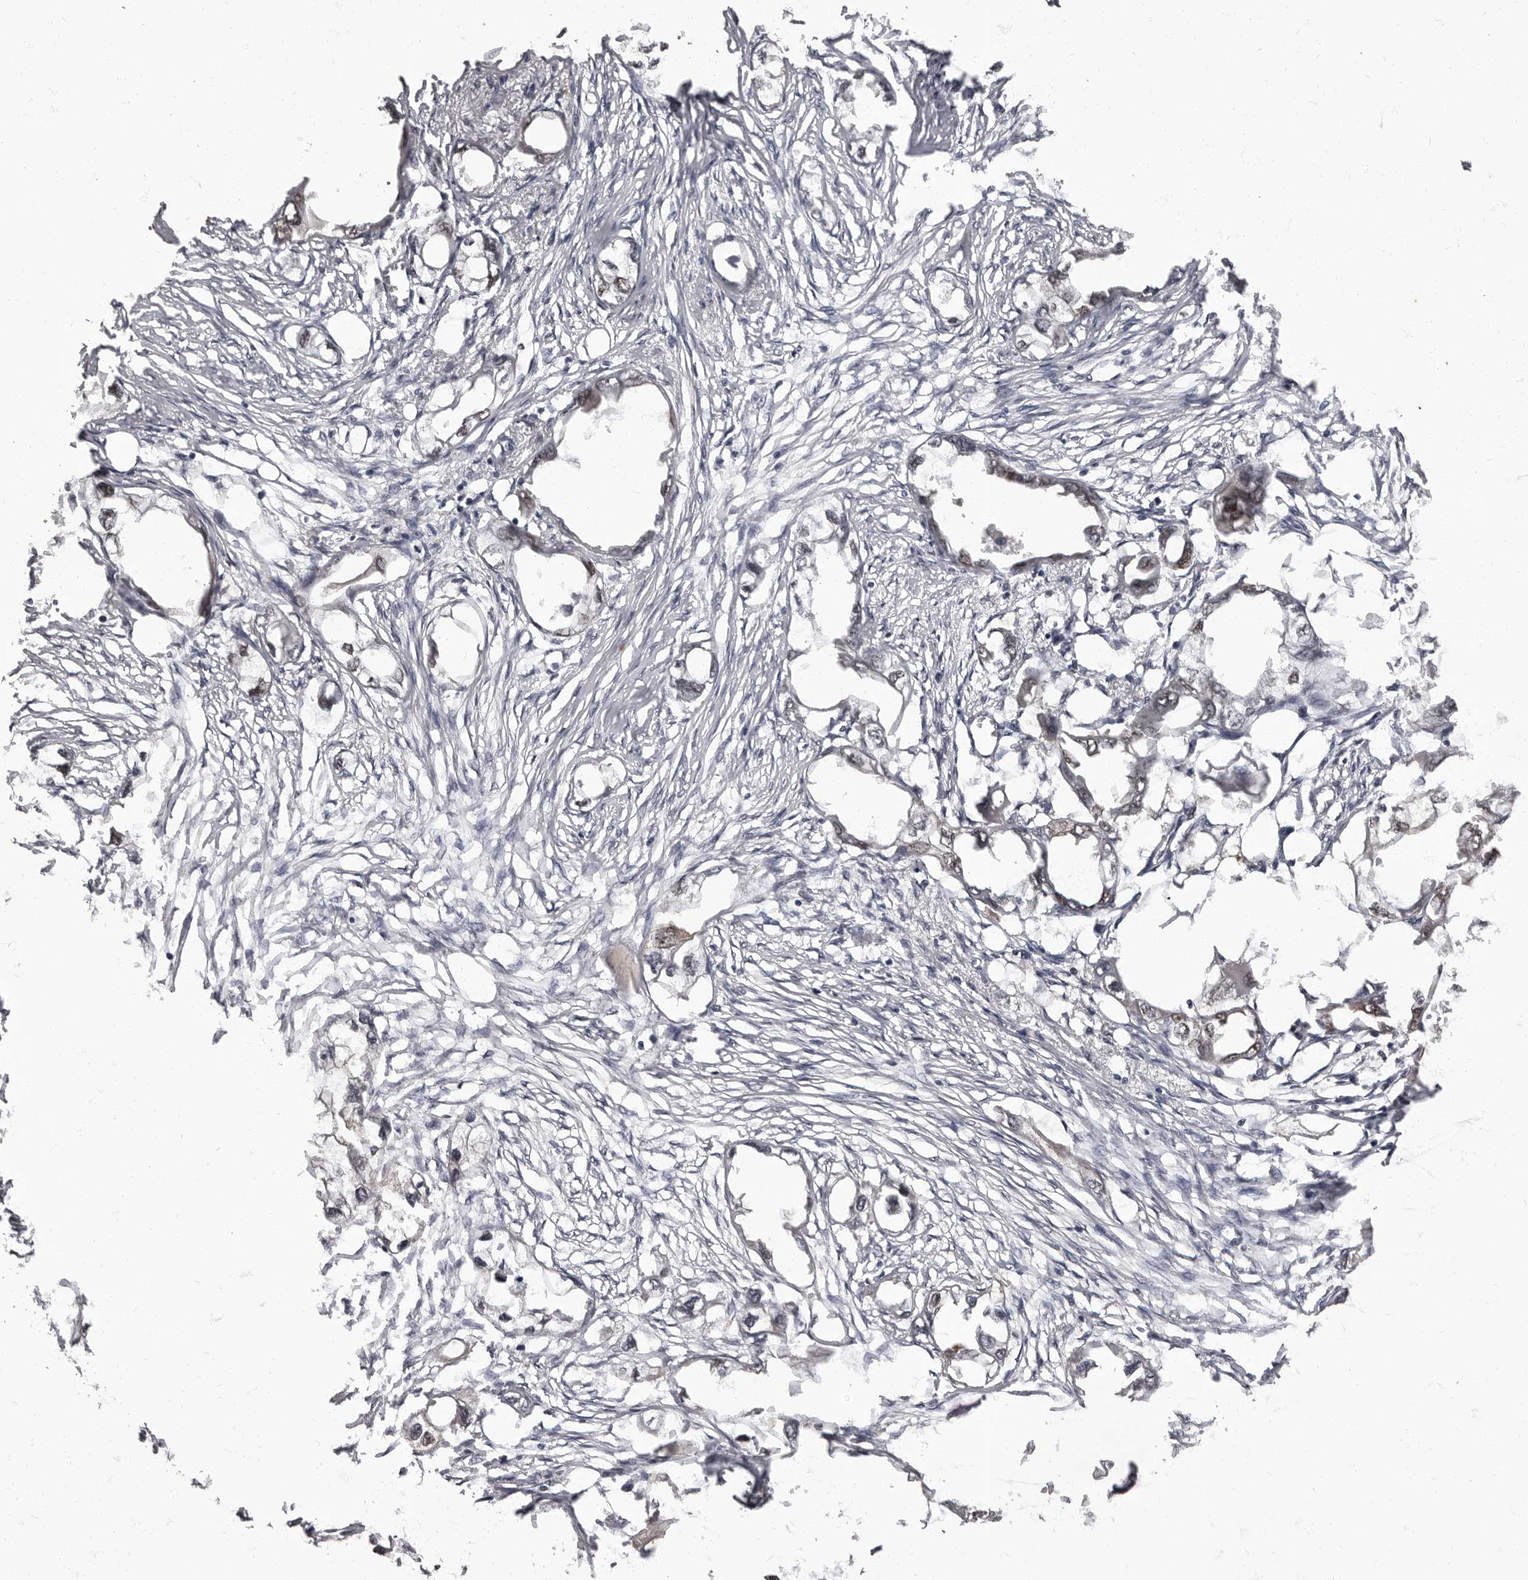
{"staining": {"intensity": "weak", "quantity": "25%-75%", "location": "cytoplasmic/membranous,nuclear"}, "tissue": "endometrial cancer", "cell_type": "Tumor cells", "image_type": "cancer", "snomed": [{"axis": "morphology", "description": "Adenocarcinoma, NOS"}, {"axis": "morphology", "description": "Adenocarcinoma, metastatic, NOS"}, {"axis": "topography", "description": "Adipose tissue"}, {"axis": "topography", "description": "Endometrium"}], "caption": "Protein analysis of endometrial adenocarcinoma tissue reveals weak cytoplasmic/membranous and nuclear positivity in about 25%-75% of tumor cells.", "gene": "C1orf50", "patient": {"sex": "female", "age": 67}}